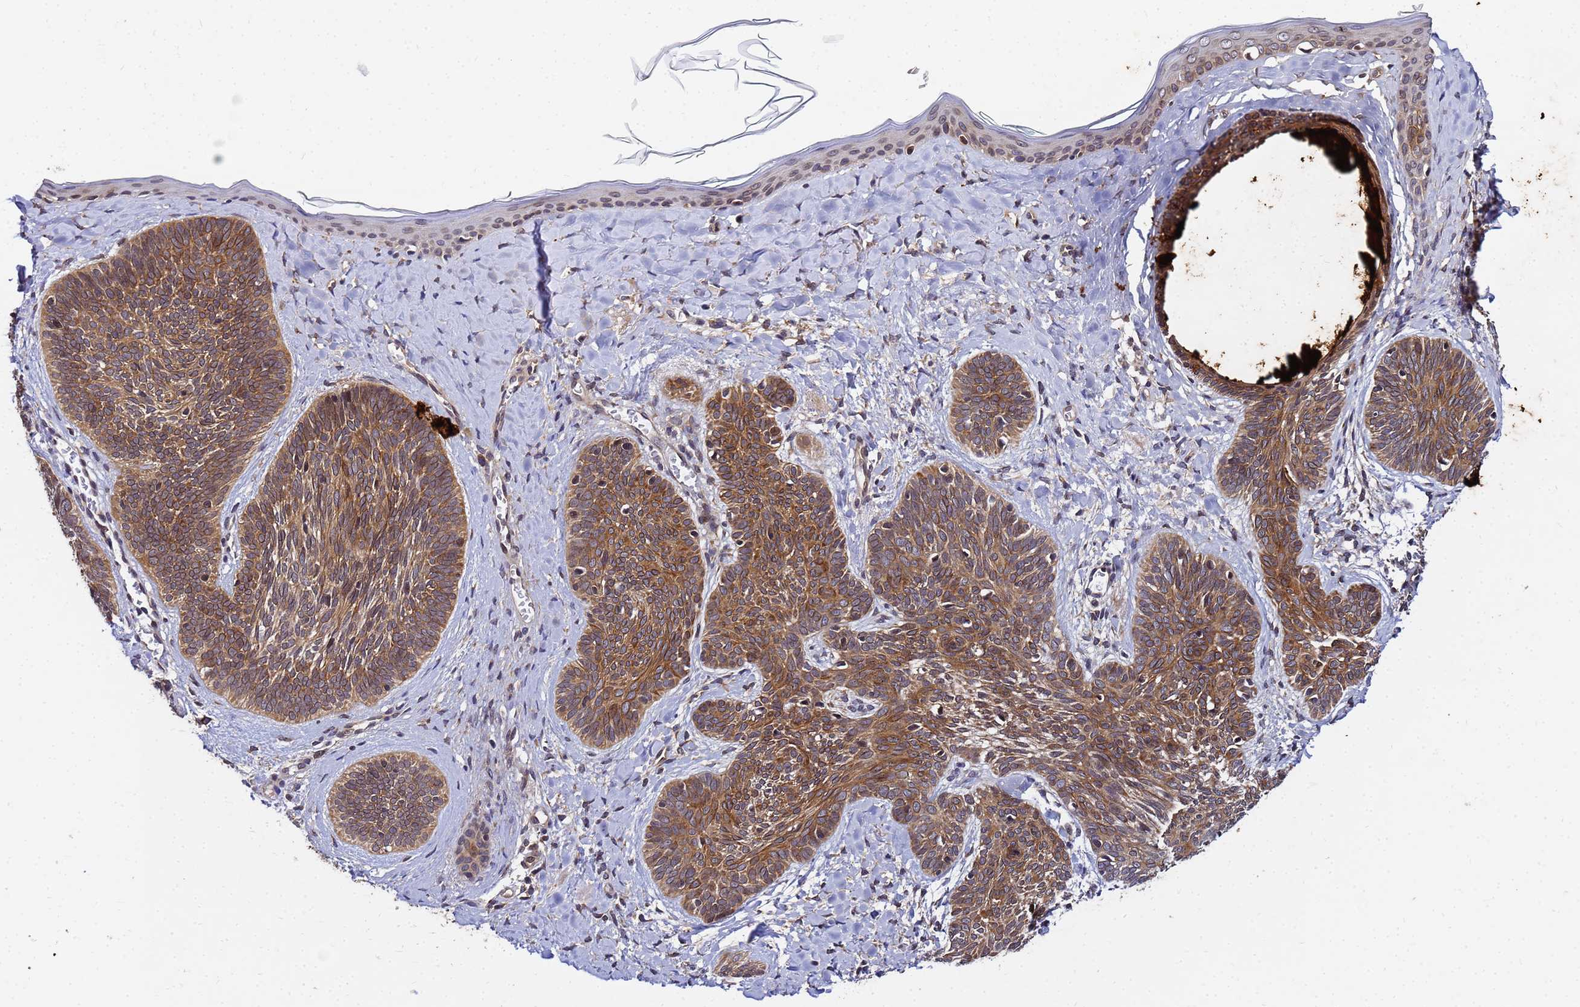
{"staining": {"intensity": "moderate", "quantity": ">75%", "location": "cytoplasmic/membranous"}, "tissue": "skin cancer", "cell_type": "Tumor cells", "image_type": "cancer", "snomed": [{"axis": "morphology", "description": "Basal cell carcinoma"}, {"axis": "topography", "description": "Skin"}], "caption": "Approximately >75% of tumor cells in human skin basal cell carcinoma show moderate cytoplasmic/membranous protein expression as visualized by brown immunohistochemical staining.", "gene": "UNC93B1", "patient": {"sex": "female", "age": 81}}